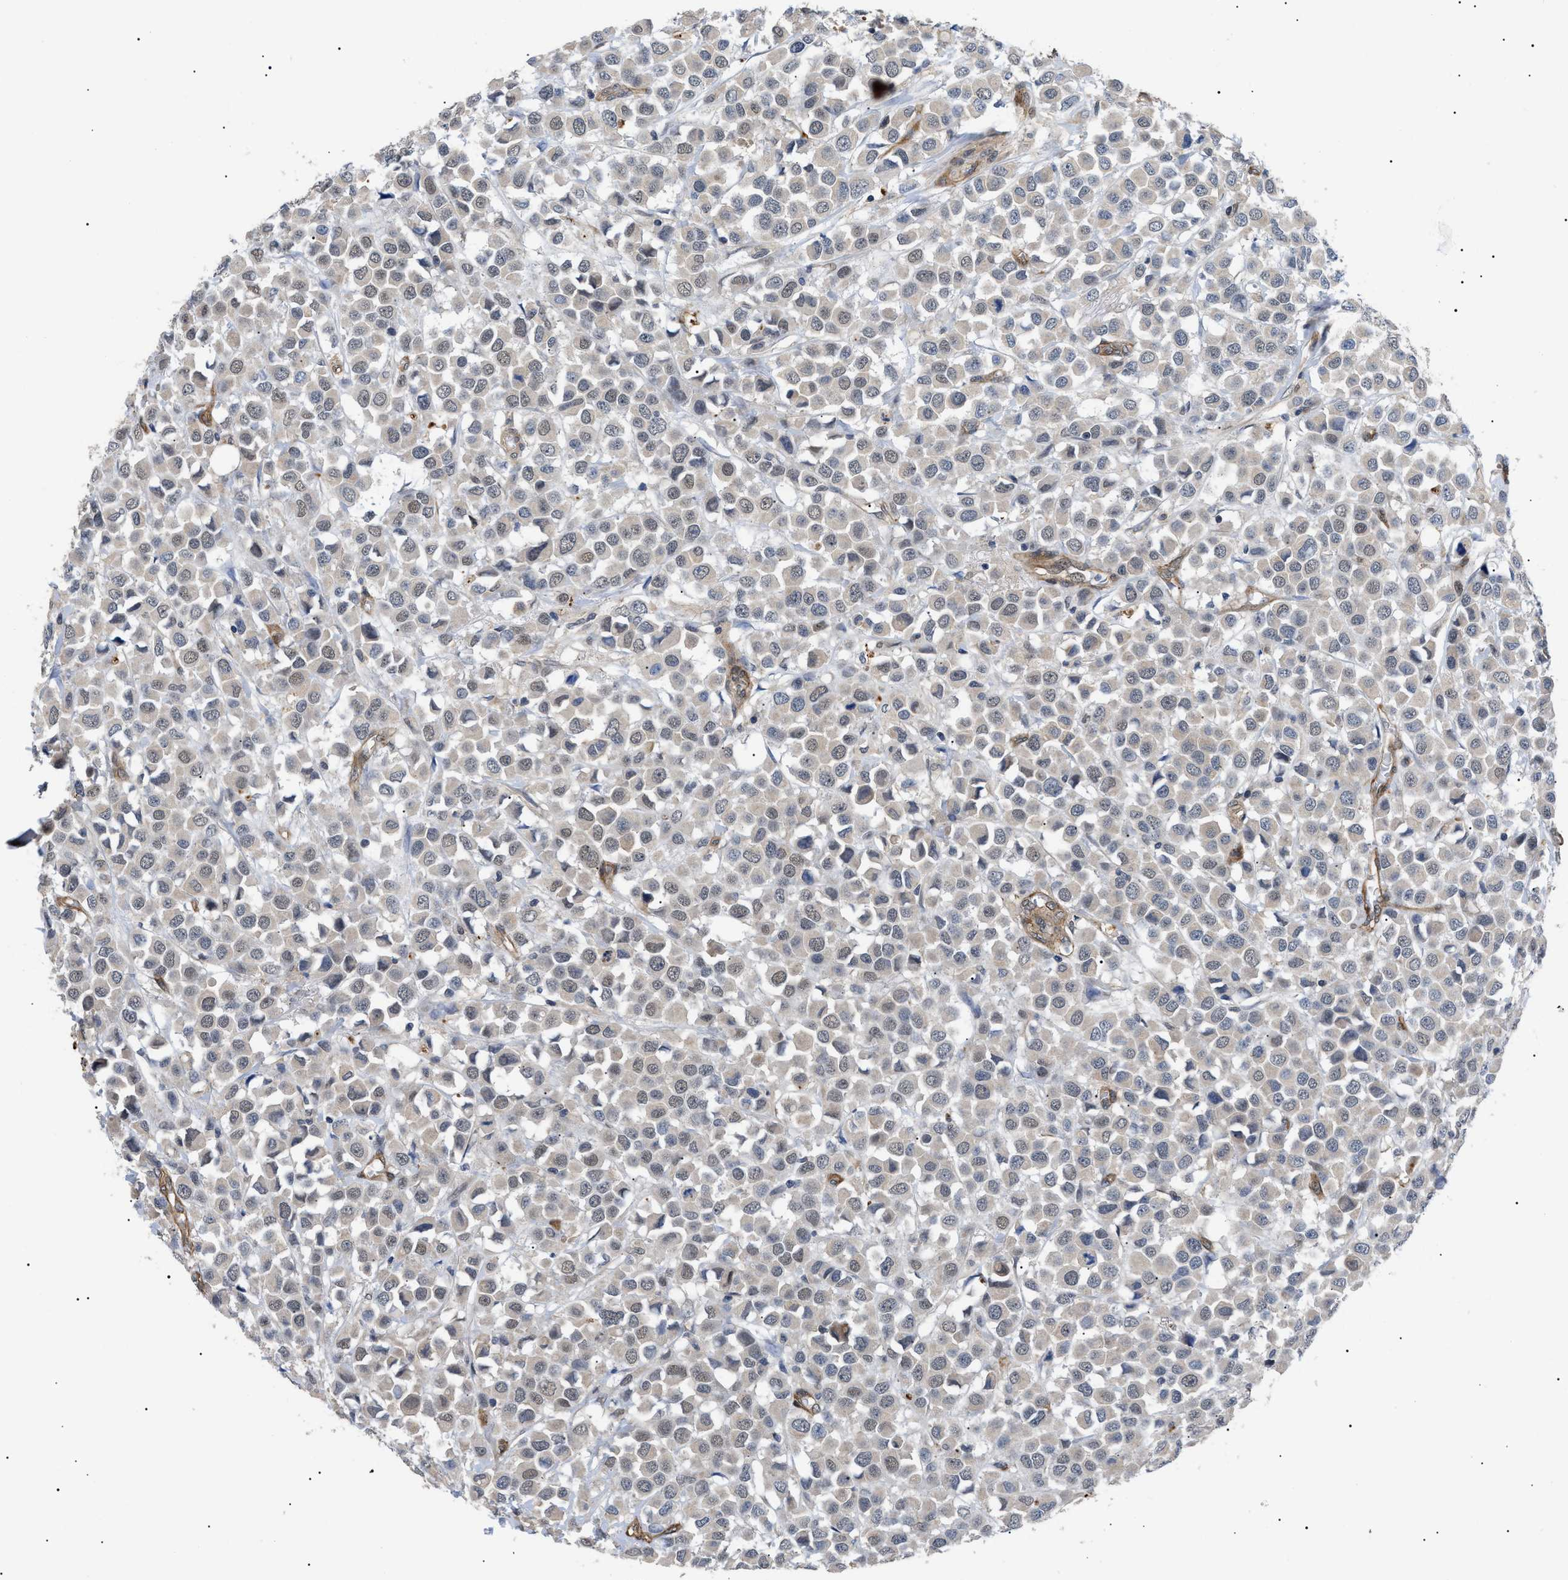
{"staining": {"intensity": "weak", "quantity": "25%-75%", "location": "cytoplasmic/membranous,nuclear"}, "tissue": "breast cancer", "cell_type": "Tumor cells", "image_type": "cancer", "snomed": [{"axis": "morphology", "description": "Duct carcinoma"}, {"axis": "topography", "description": "Breast"}], "caption": "Immunohistochemistry (IHC) (DAB (3,3'-diaminobenzidine)) staining of human breast cancer (intraductal carcinoma) displays weak cytoplasmic/membranous and nuclear protein positivity in about 25%-75% of tumor cells.", "gene": "CRCP", "patient": {"sex": "female", "age": 61}}